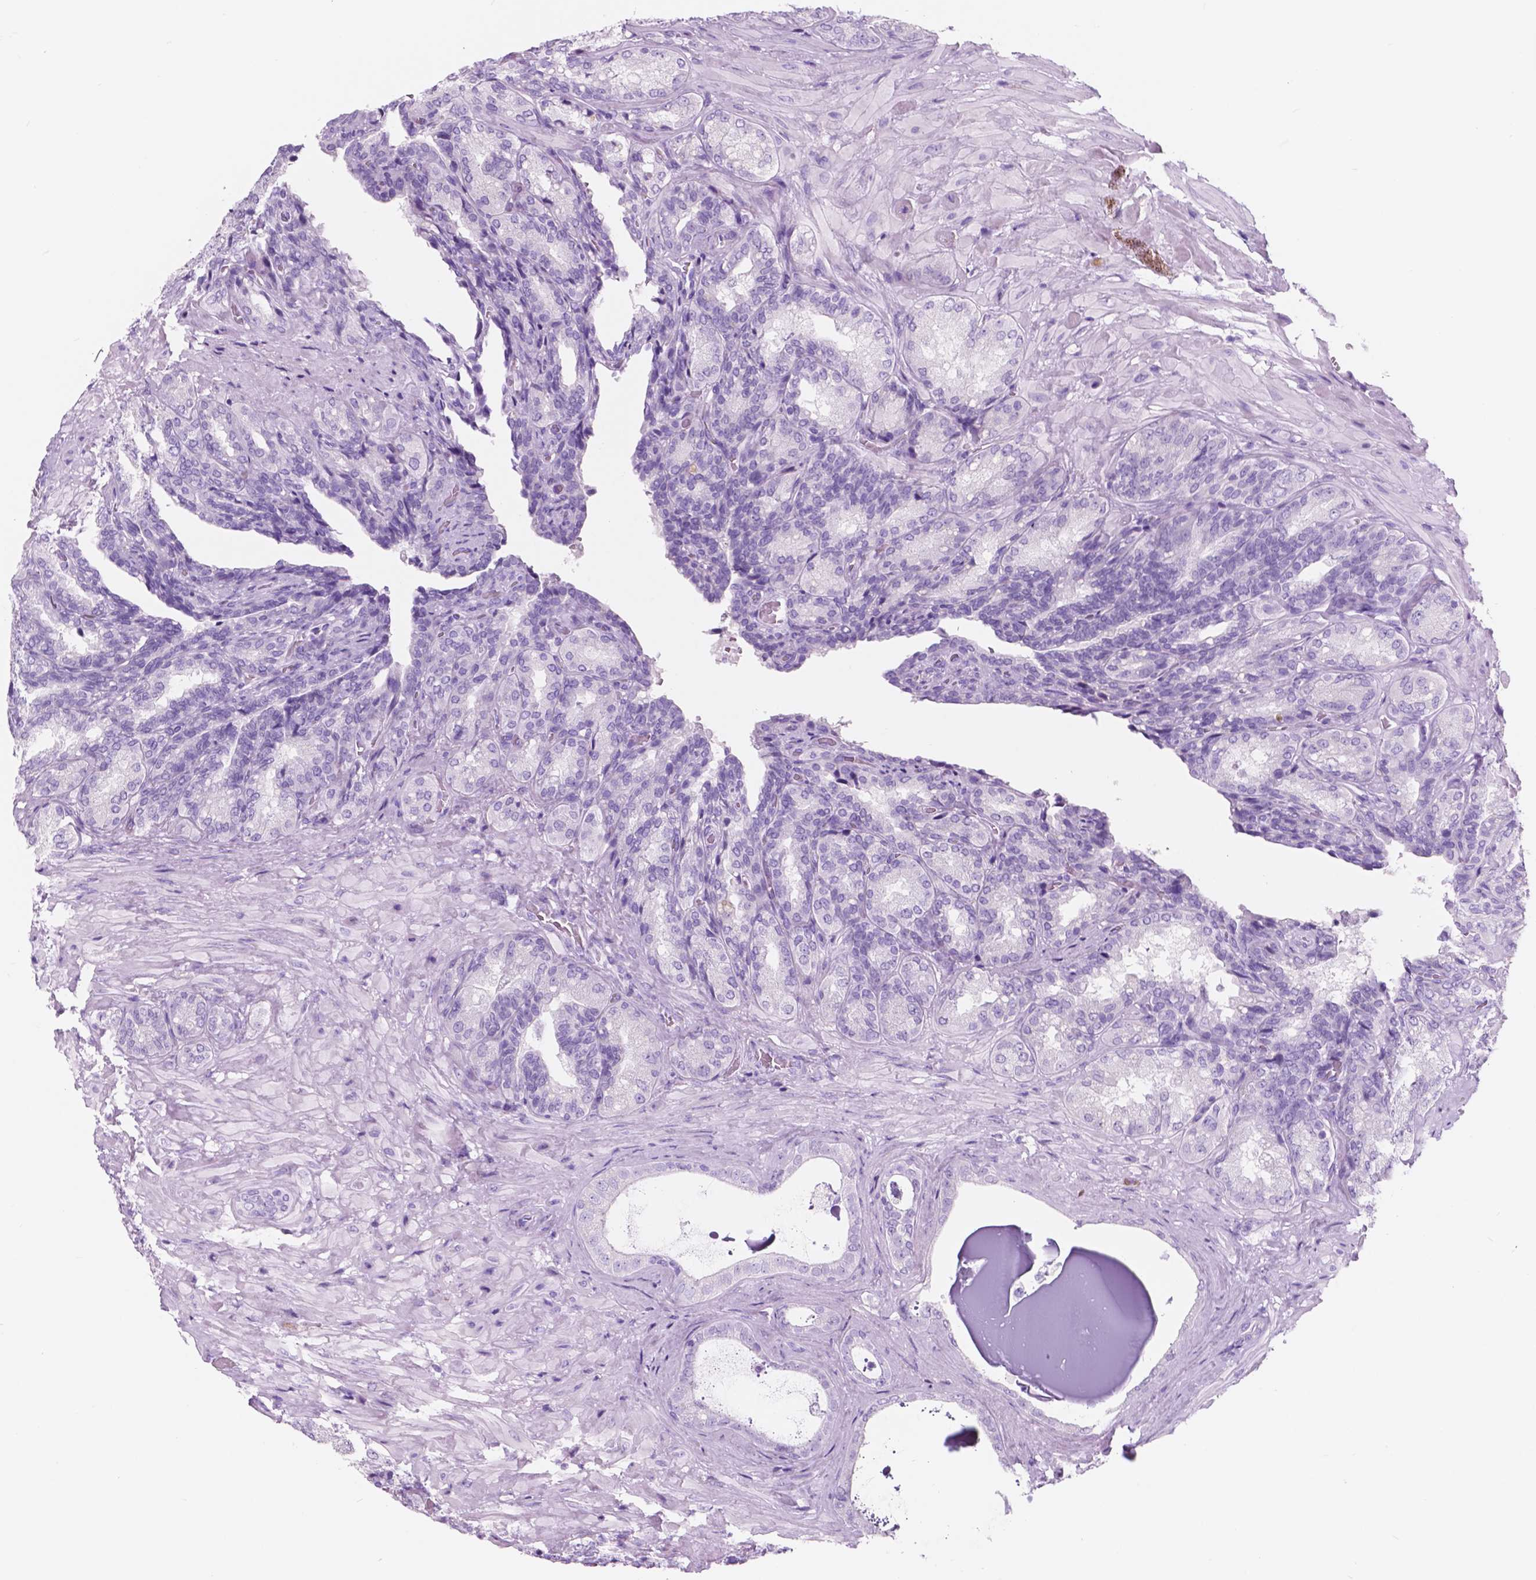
{"staining": {"intensity": "negative", "quantity": "none", "location": "none"}, "tissue": "seminal vesicle", "cell_type": "Glandular cells", "image_type": "normal", "snomed": [{"axis": "morphology", "description": "Normal tissue, NOS"}, {"axis": "topography", "description": "Seminal veicle"}], "caption": "Benign seminal vesicle was stained to show a protein in brown. There is no significant positivity in glandular cells. (Stains: DAB immunohistochemistry with hematoxylin counter stain, Microscopy: brightfield microscopy at high magnification).", "gene": "CUZD1", "patient": {"sex": "male", "age": 68}}